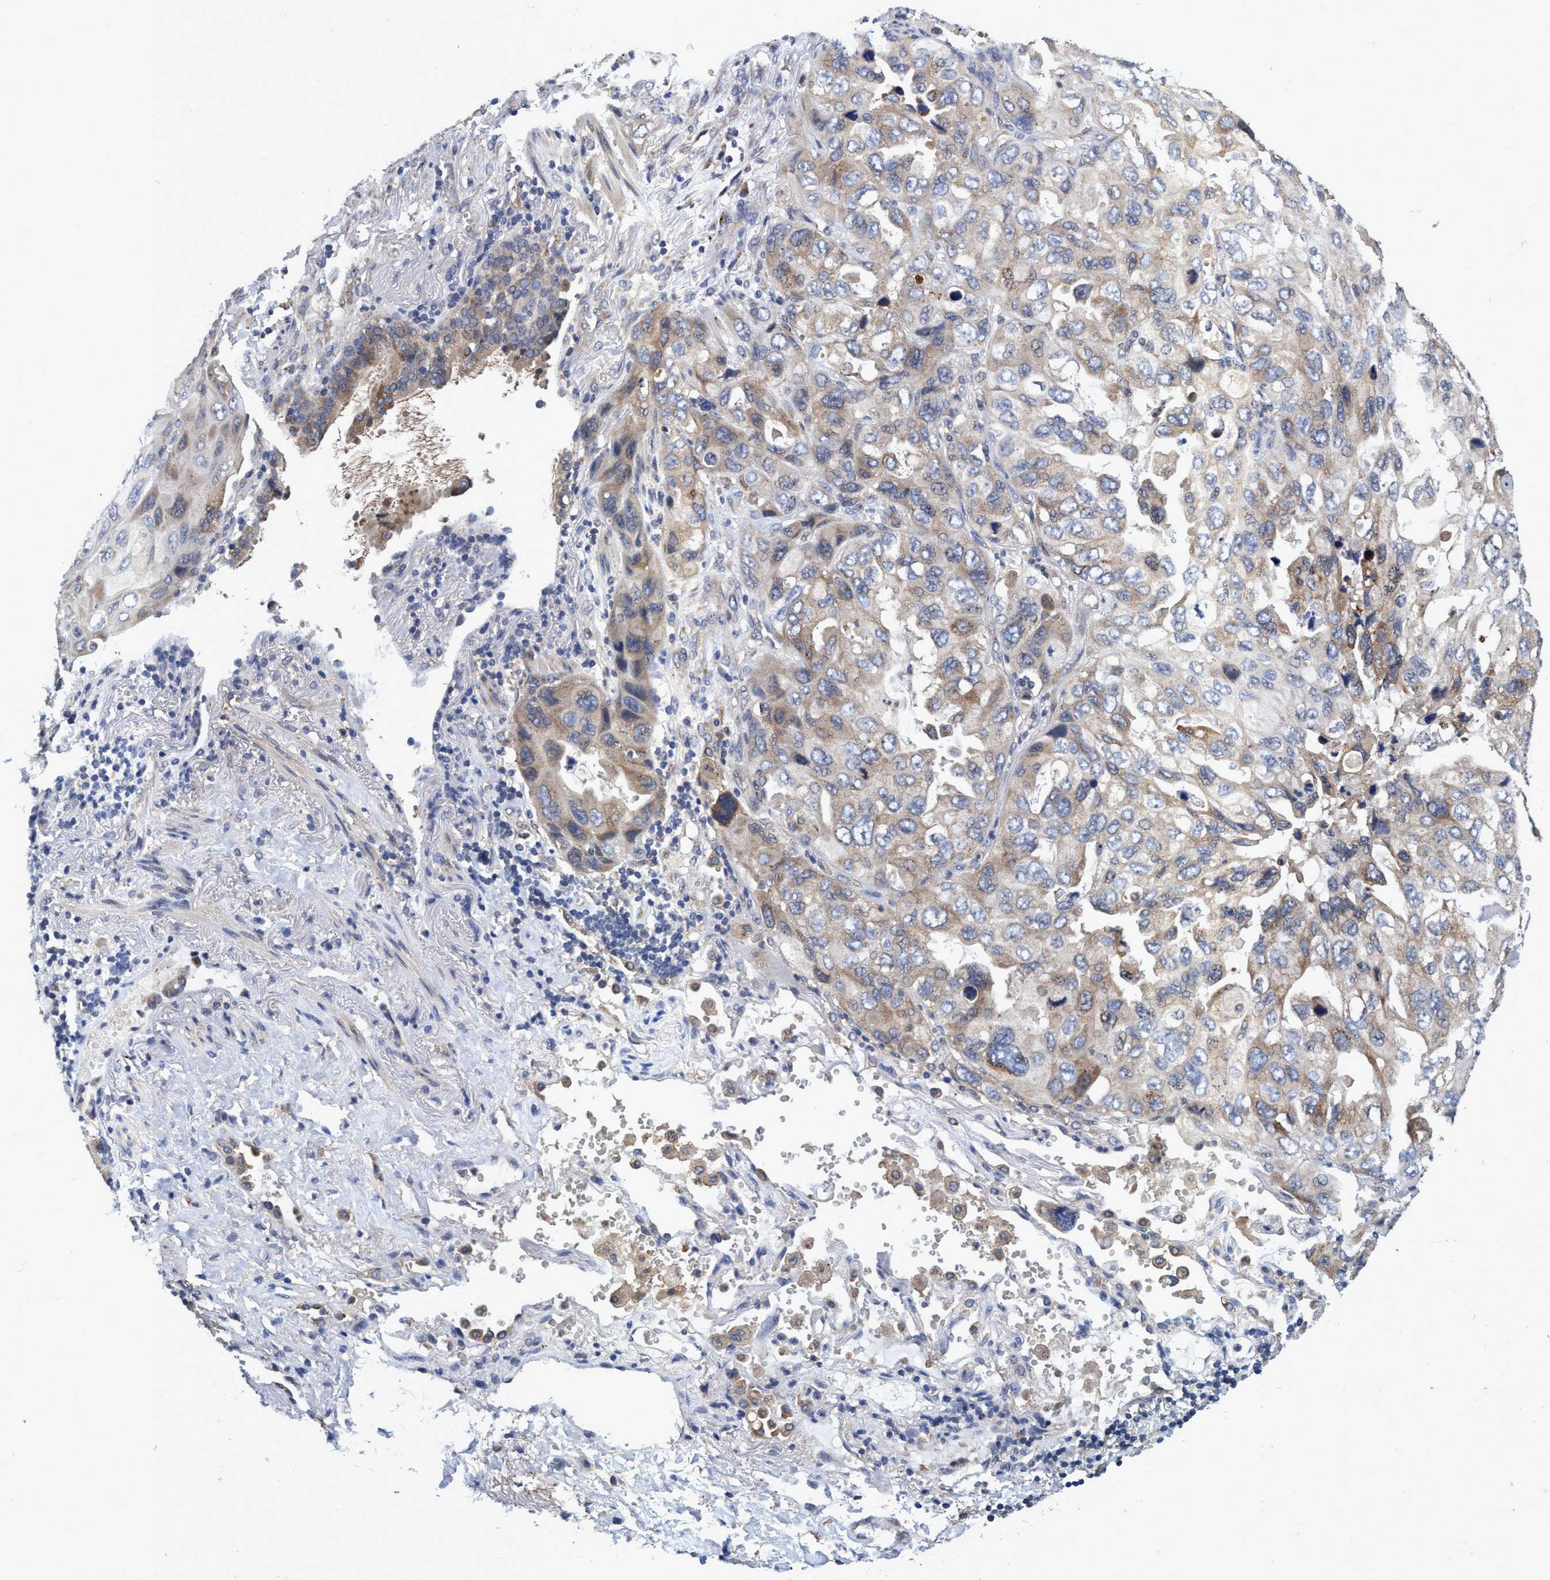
{"staining": {"intensity": "weak", "quantity": "25%-75%", "location": "cytoplasmic/membranous"}, "tissue": "lung cancer", "cell_type": "Tumor cells", "image_type": "cancer", "snomed": [{"axis": "morphology", "description": "Squamous cell carcinoma, NOS"}, {"axis": "topography", "description": "Lung"}], "caption": "Immunohistochemistry of lung cancer (squamous cell carcinoma) exhibits low levels of weak cytoplasmic/membranous staining in approximately 25%-75% of tumor cells. Nuclei are stained in blue.", "gene": "CALCOCO2", "patient": {"sex": "female", "age": 73}}